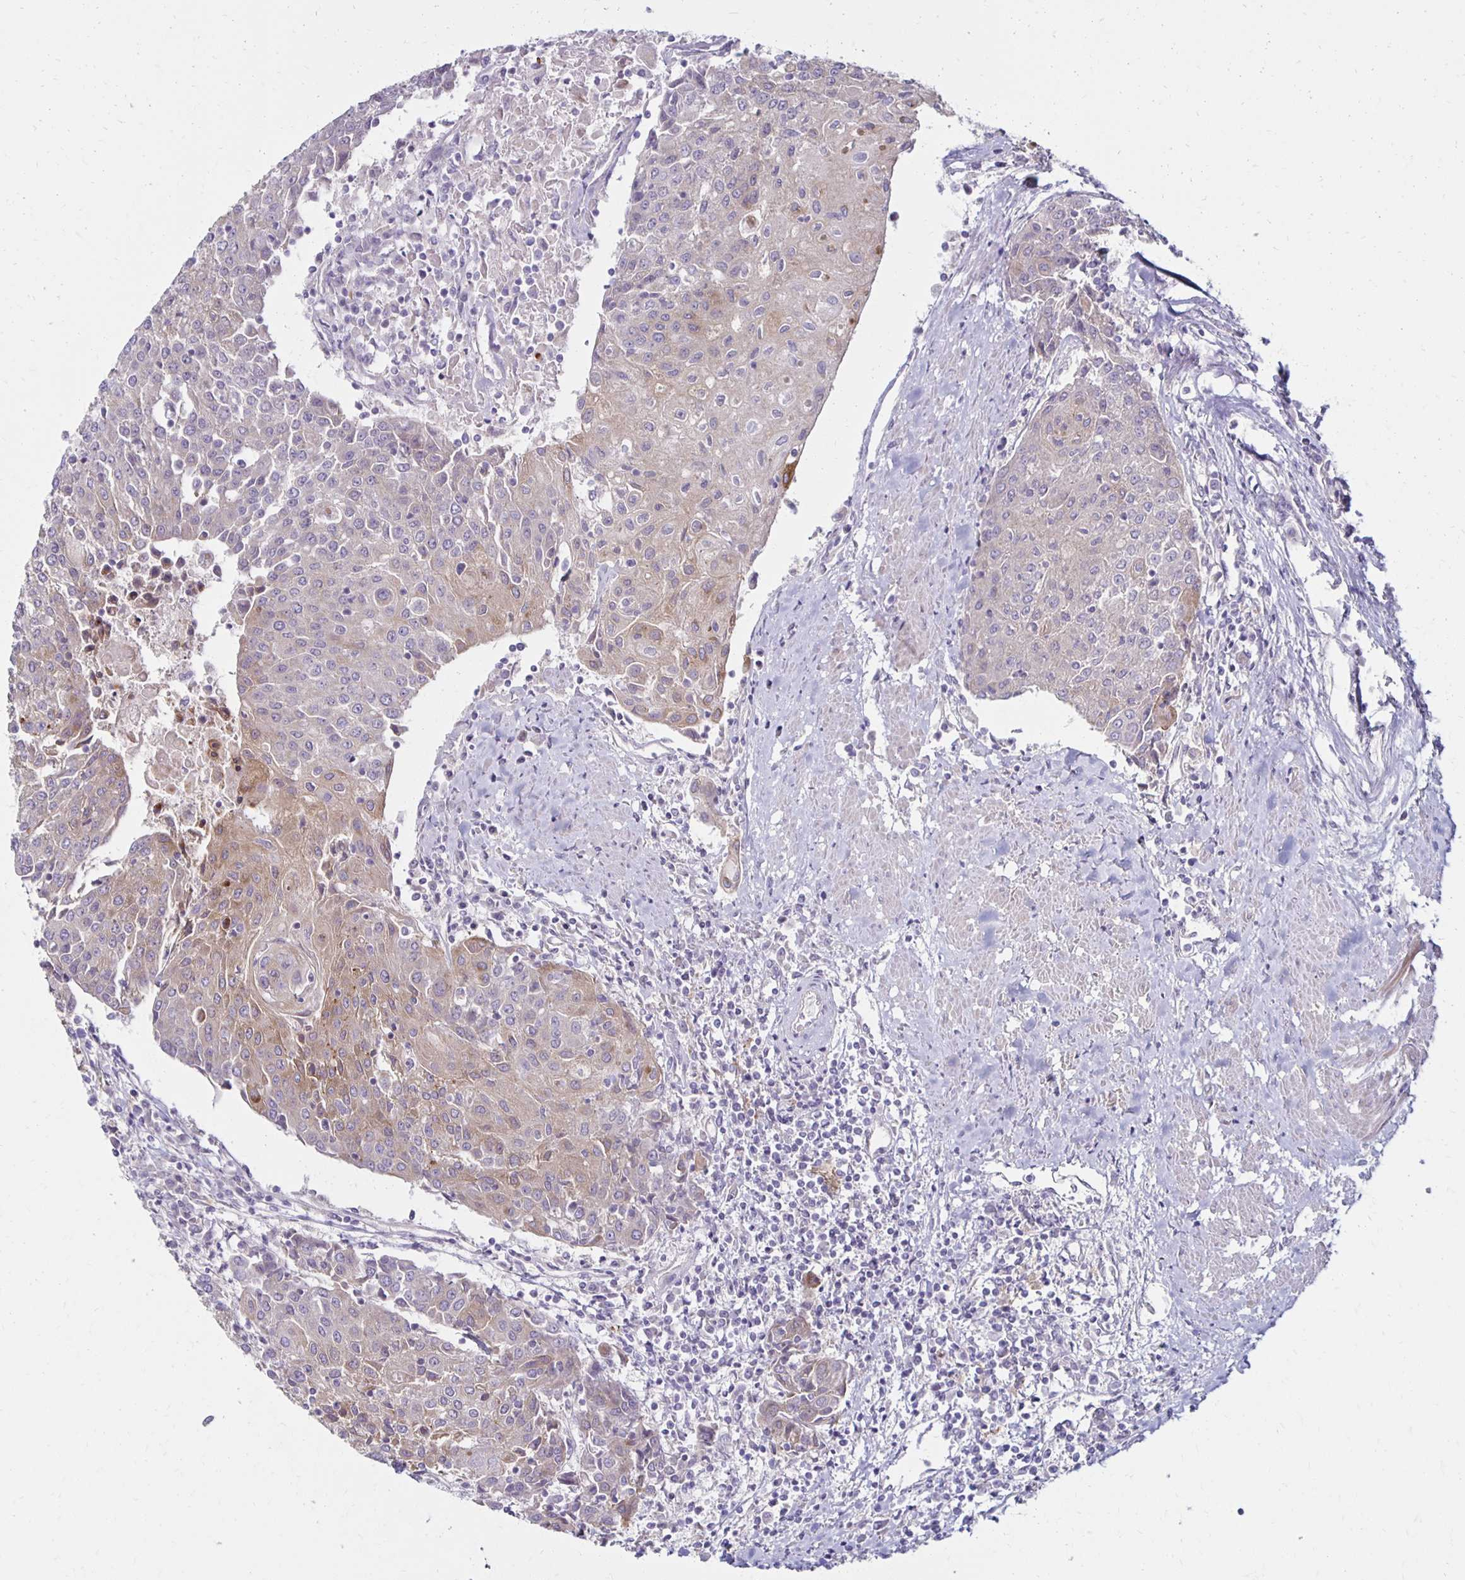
{"staining": {"intensity": "weak", "quantity": "<25%", "location": "cytoplasmic/membranous"}, "tissue": "urothelial cancer", "cell_type": "Tumor cells", "image_type": "cancer", "snomed": [{"axis": "morphology", "description": "Urothelial carcinoma, High grade"}, {"axis": "topography", "description": "Urinary bladder"}], "caption": "Immunohistochemical staining of urothelial cancer reveals no significant positivity in tumor cells.", "gene": "KATNBL1", "patient": {"sex": "female", "age": 85}}